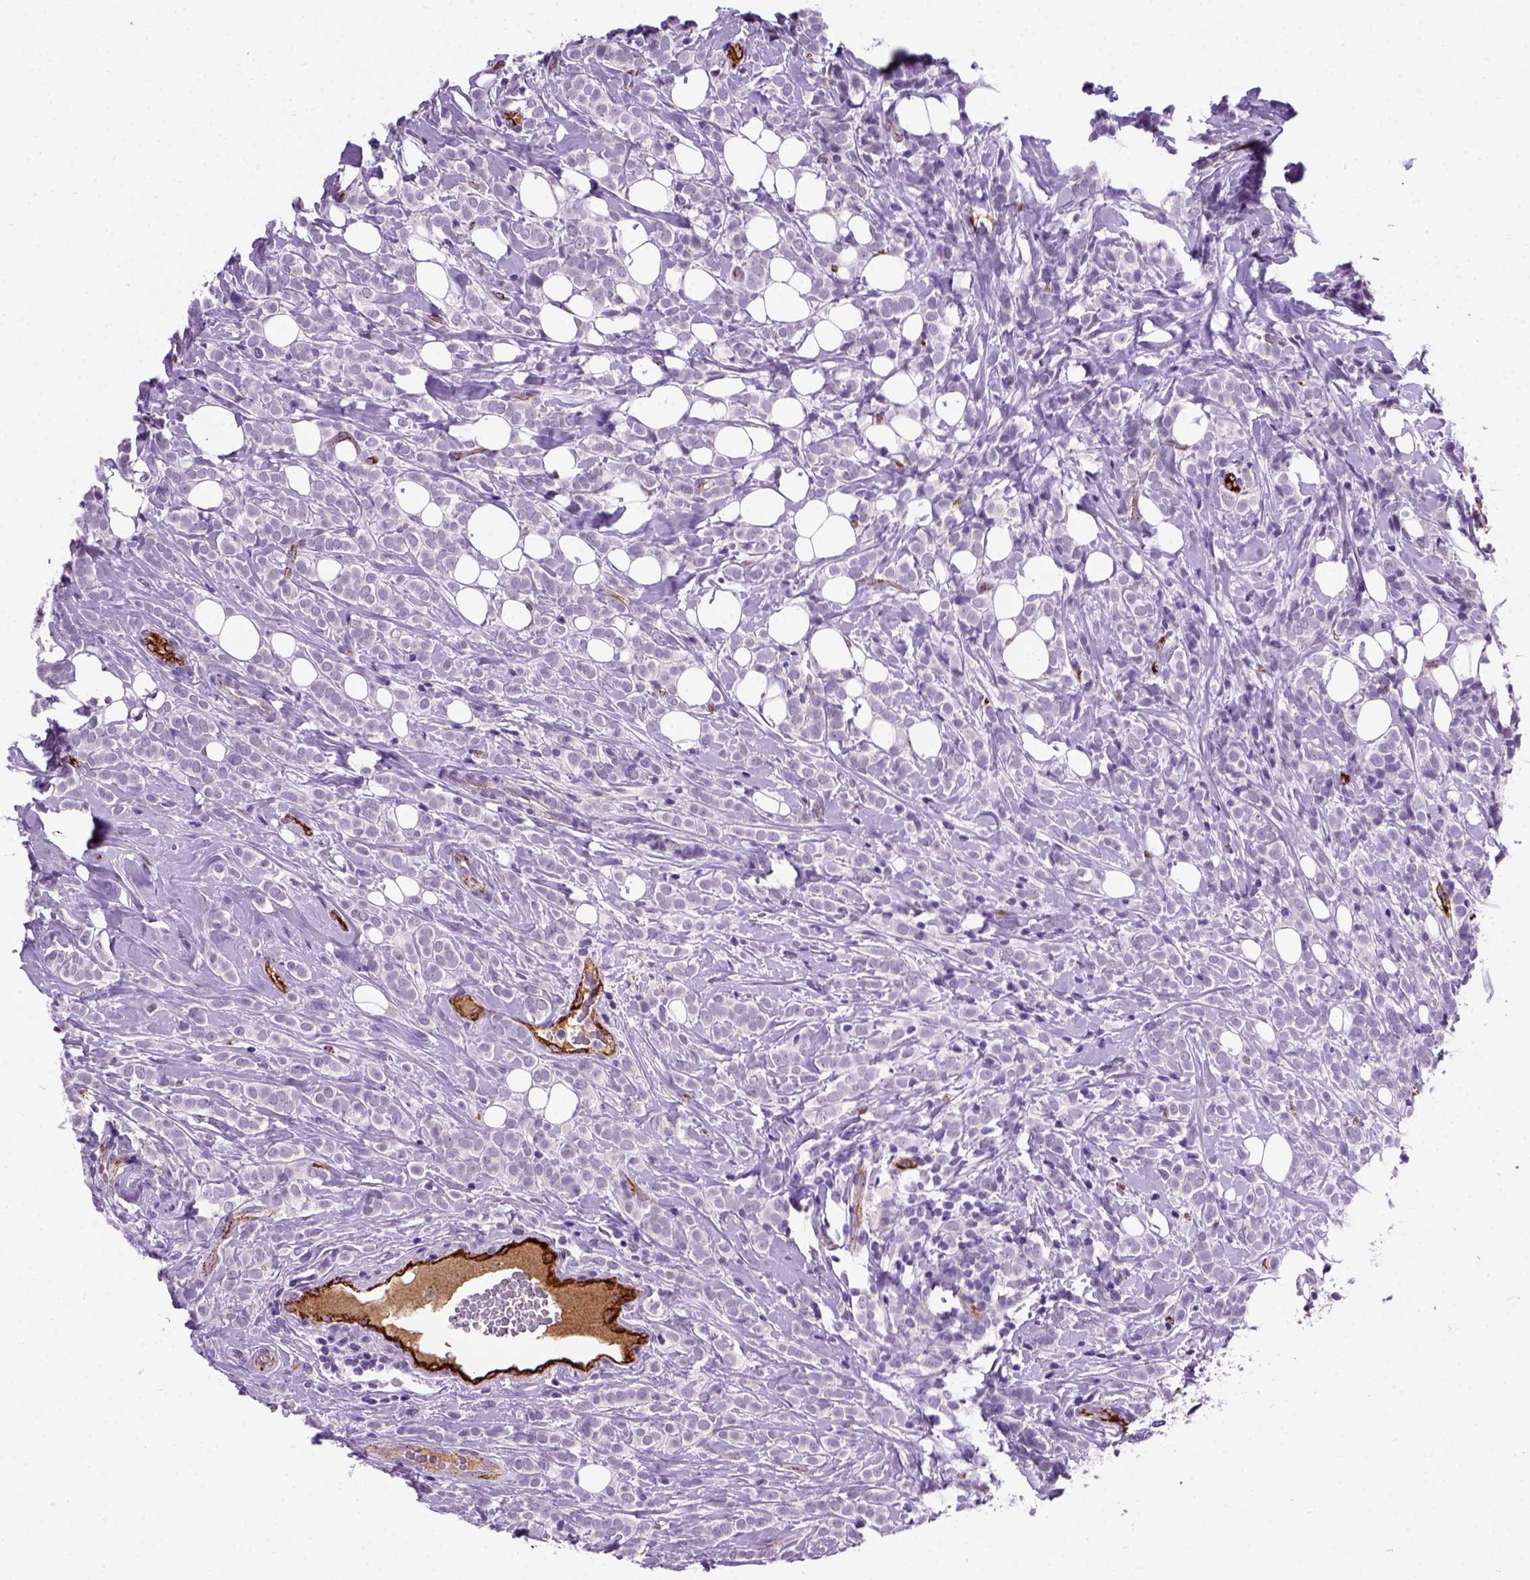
{"staining": {"intensity": "negative", "quantity": "none", "location": "none"}, "tissue": "breast cancer", "cell_type": "Tumor cells", "image_type": "cancer", "snomed": [{"axis": "morphology", "description": "Lobular carcinoma"}, {"axis": "topography", "description": "Breast"}], "caption": "A micrograph of breast cancer (lobular carcinoma) stained for a protein displays no brown staining in tumor cells.", "gene": "VWF", "patient": {"sex": "female", "age": 49}}